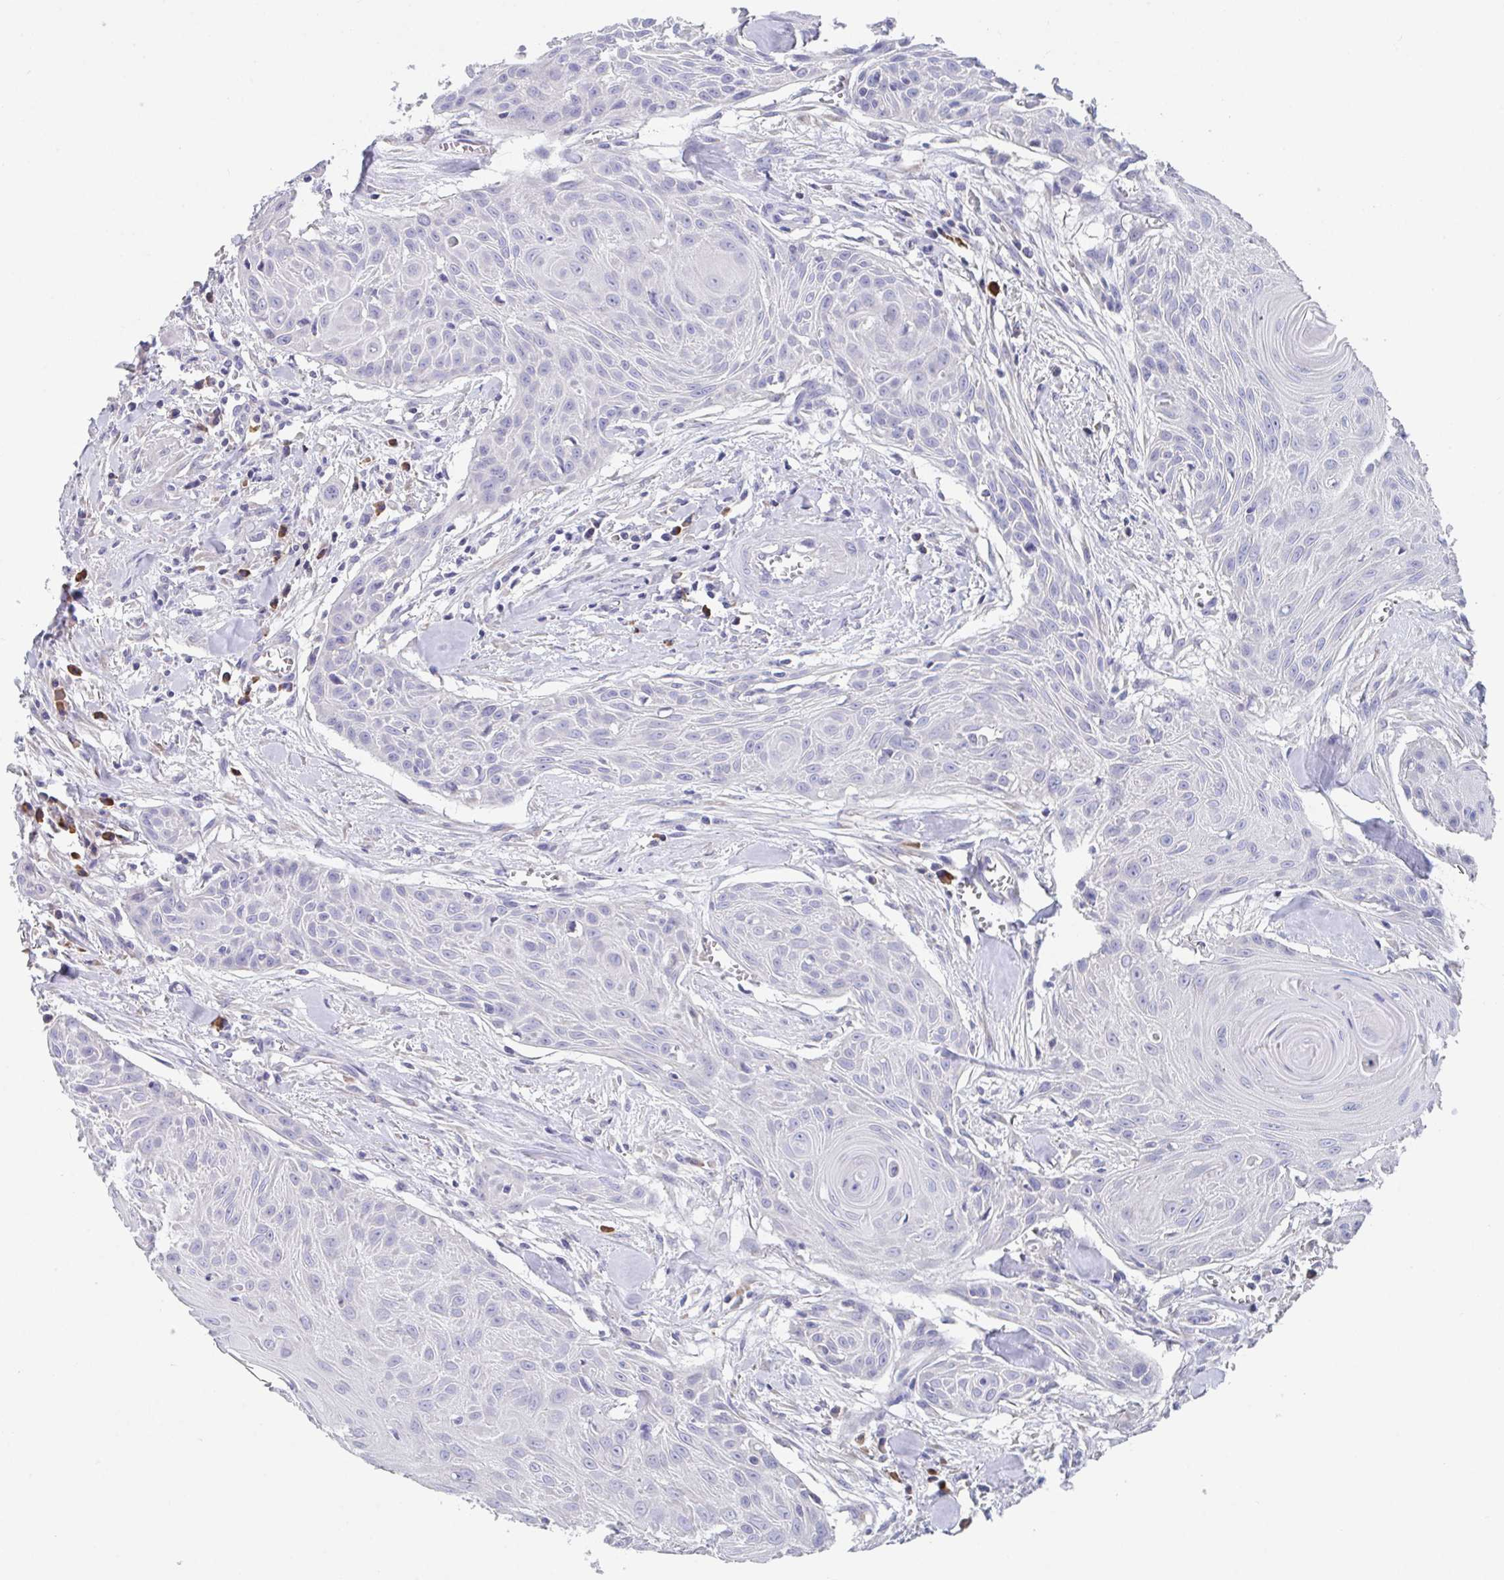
{"staining": {"intensity": "negative", "quantity": "none", "location": "none"}, "tissue": "head and neck cancer", "cell_type": "Tumor cells", "image_type": "cancer", "snomed": [{"axis": "morphology", "description": "Squamous cell carcinoma, NOS"}, {"axis": "topography", "description": "Lymph node"}, {"axis": "topography", "description": "Salivary gland"}, {"axis": "topography", "description": "Head-Neck"}], "caption": "High power microscopy histopathology image of an immunohistochemistry photomicrograph of squamous cell carcinoma (head and neck), revealing no significant staining in tumor cells. The staining is performed using DAB brown chromogen with nuclei counter-stained in using hematoxylin.", "gene": "LRRC58", "patient": {"sex": "female", "age": 74}}